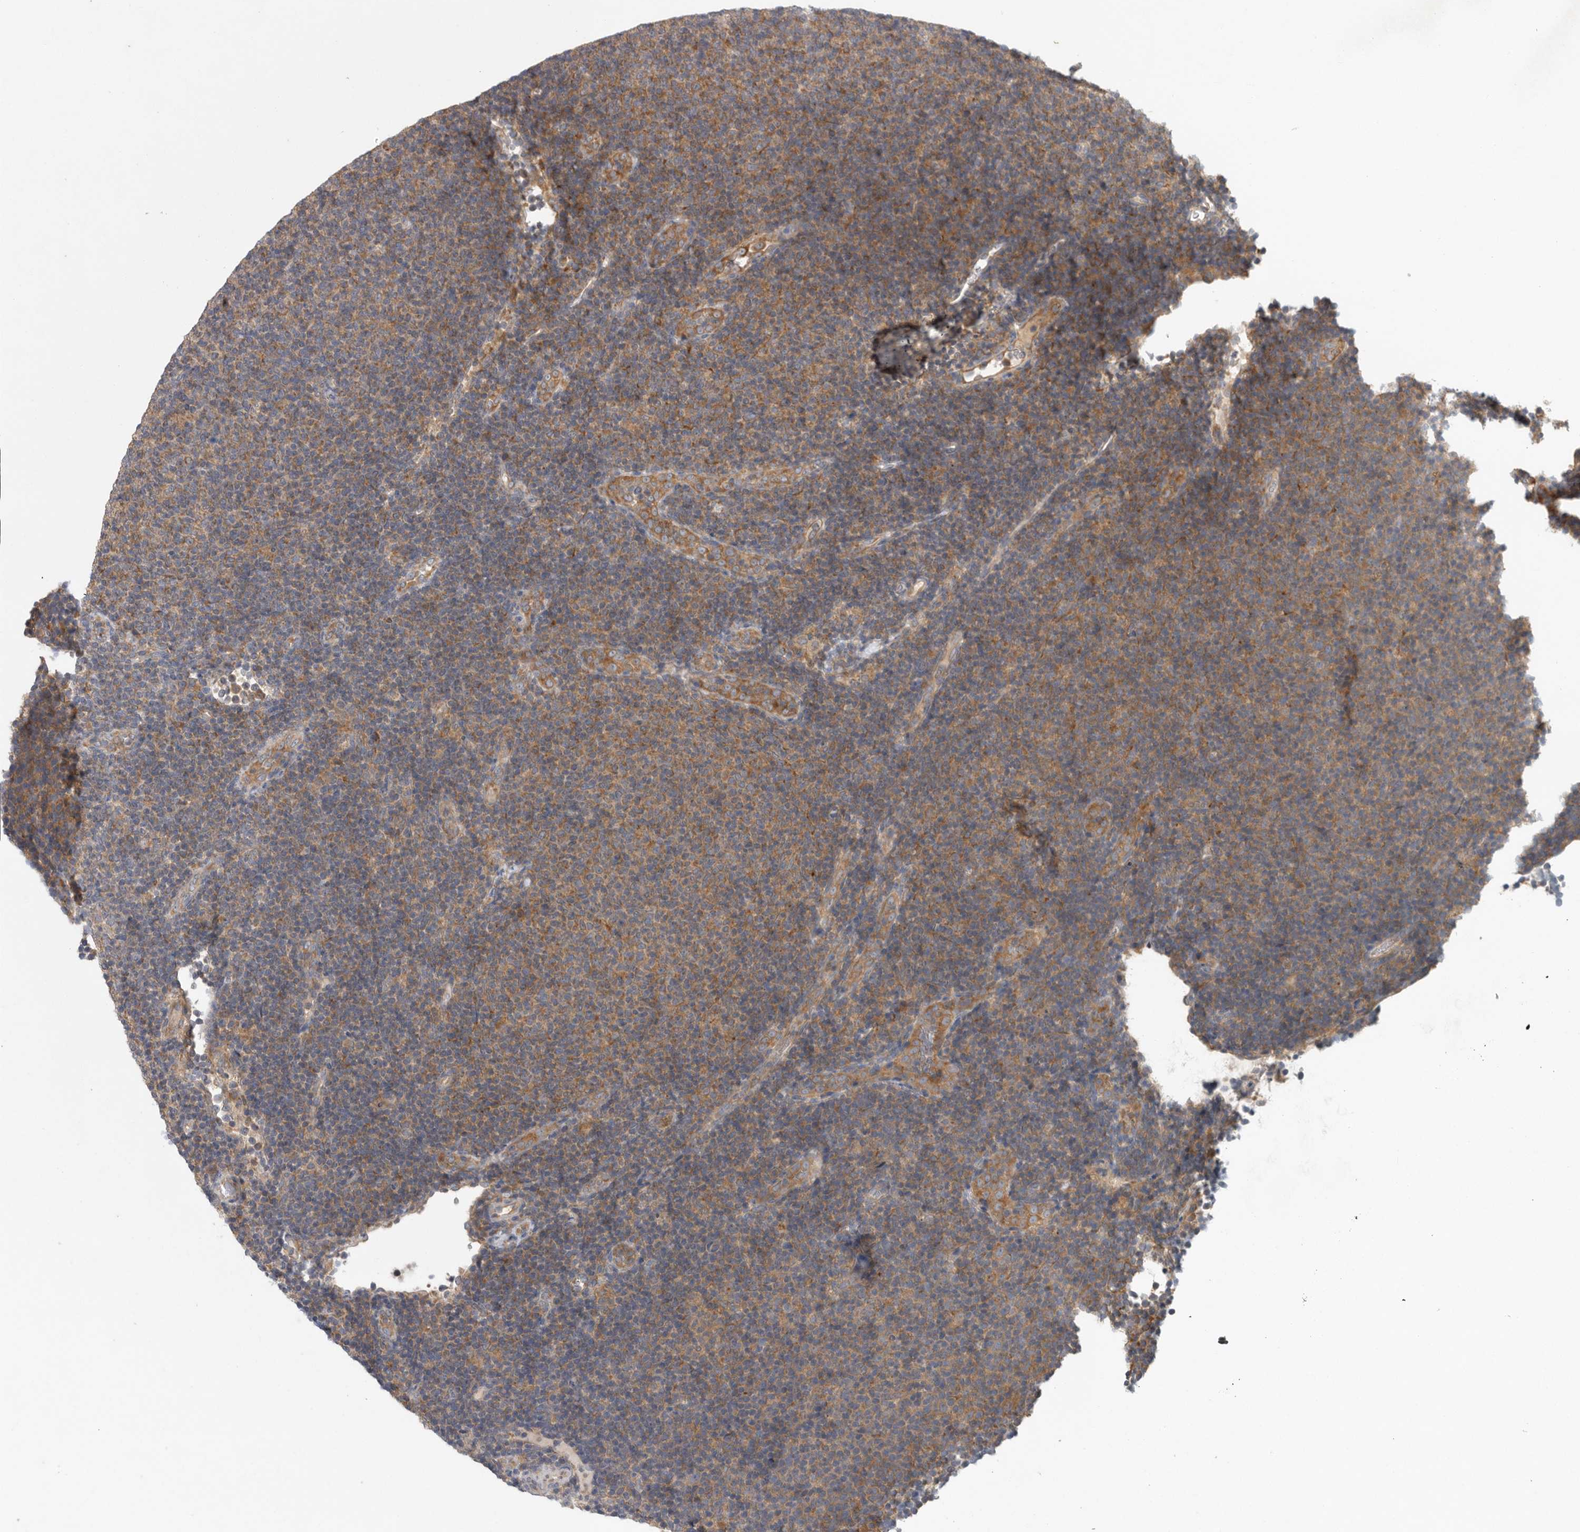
{"staining": {"intensity": "moderate", "quantity": "25%-75%", "location": "cytoplasmic/membranous"}, "tissue": "lymphoma", "cell_type": "Tumor cells", "image_type": "cancer", "snomed": [{"axis": "morphology", "description": "Malignant lymphoma, non-Hodgkin's type, Low grade"}, {"axis": "topography", "description": "Lymph node"}], "caption": "Moderate cytoplasmic/membranous positivity is seen in approximately 25%-75% of tumor cells in low-grade malignant lymphoma, non-Hodgkin's type. The staining was performed using DAB, with brown indicating positive protein expression. Nuclei are stained blue with hematoxylin.", "gene": "C1orf109", "patient": {"sex": "male", "age": 66}}